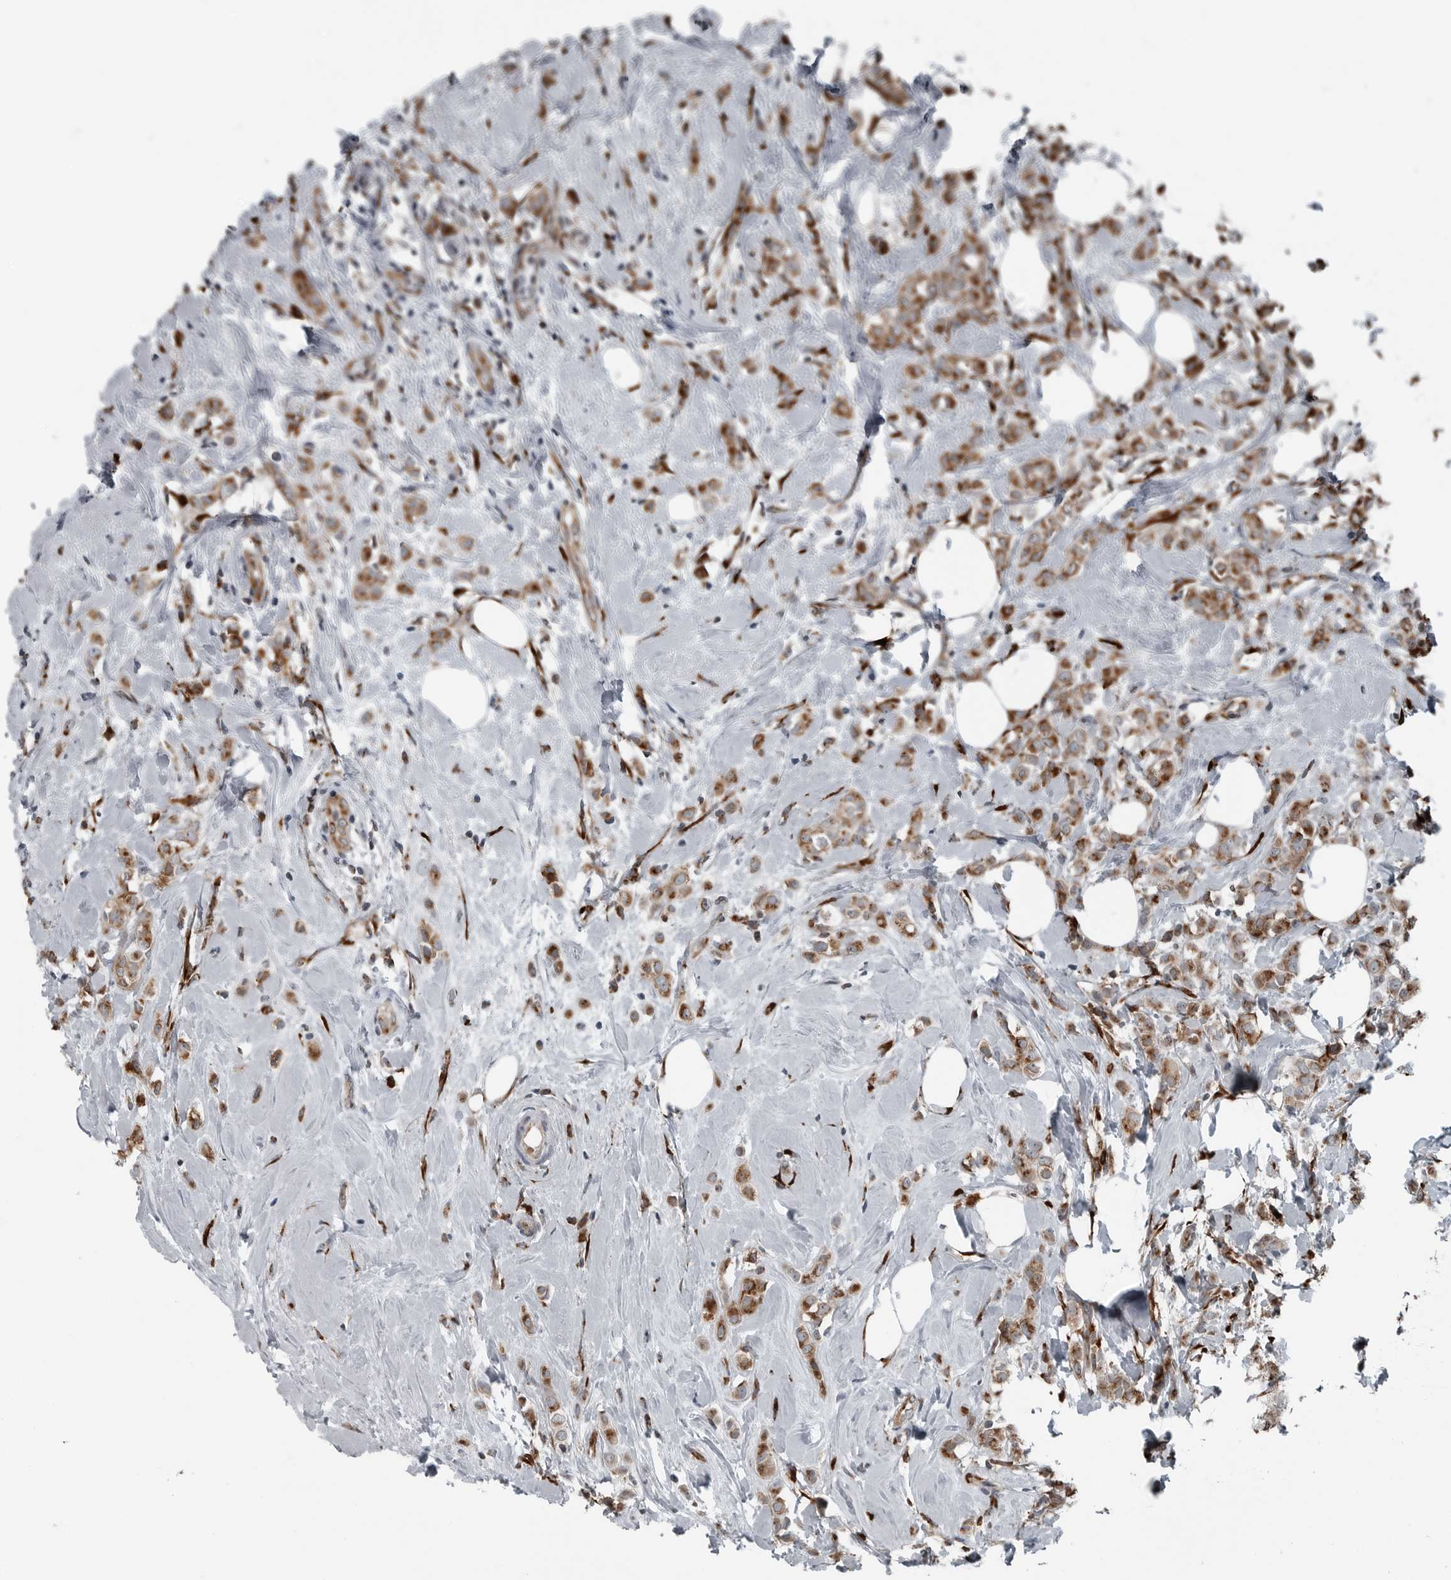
{"staining": {"intensity": "moderate", "quantity": ">75%", "location": "cytoplasmic/membranous"}, "tissue": "breast cancer", "cell_type": "Tumor cells", "image_type": "cancer", "snomed": [{"axis": "morphology", "description": "Lobular carcinoma"}, {"axis": "topography", "description": "Breast"}], "caption": "Human breast lobular carcinoma stained for a protein (brown) demonstrates moderate cytoplasmic/membranous positive staining in approximately >75% of tumor cells.", "gene": "CEP85", "patient": {"sex": "female", "age": 47}}